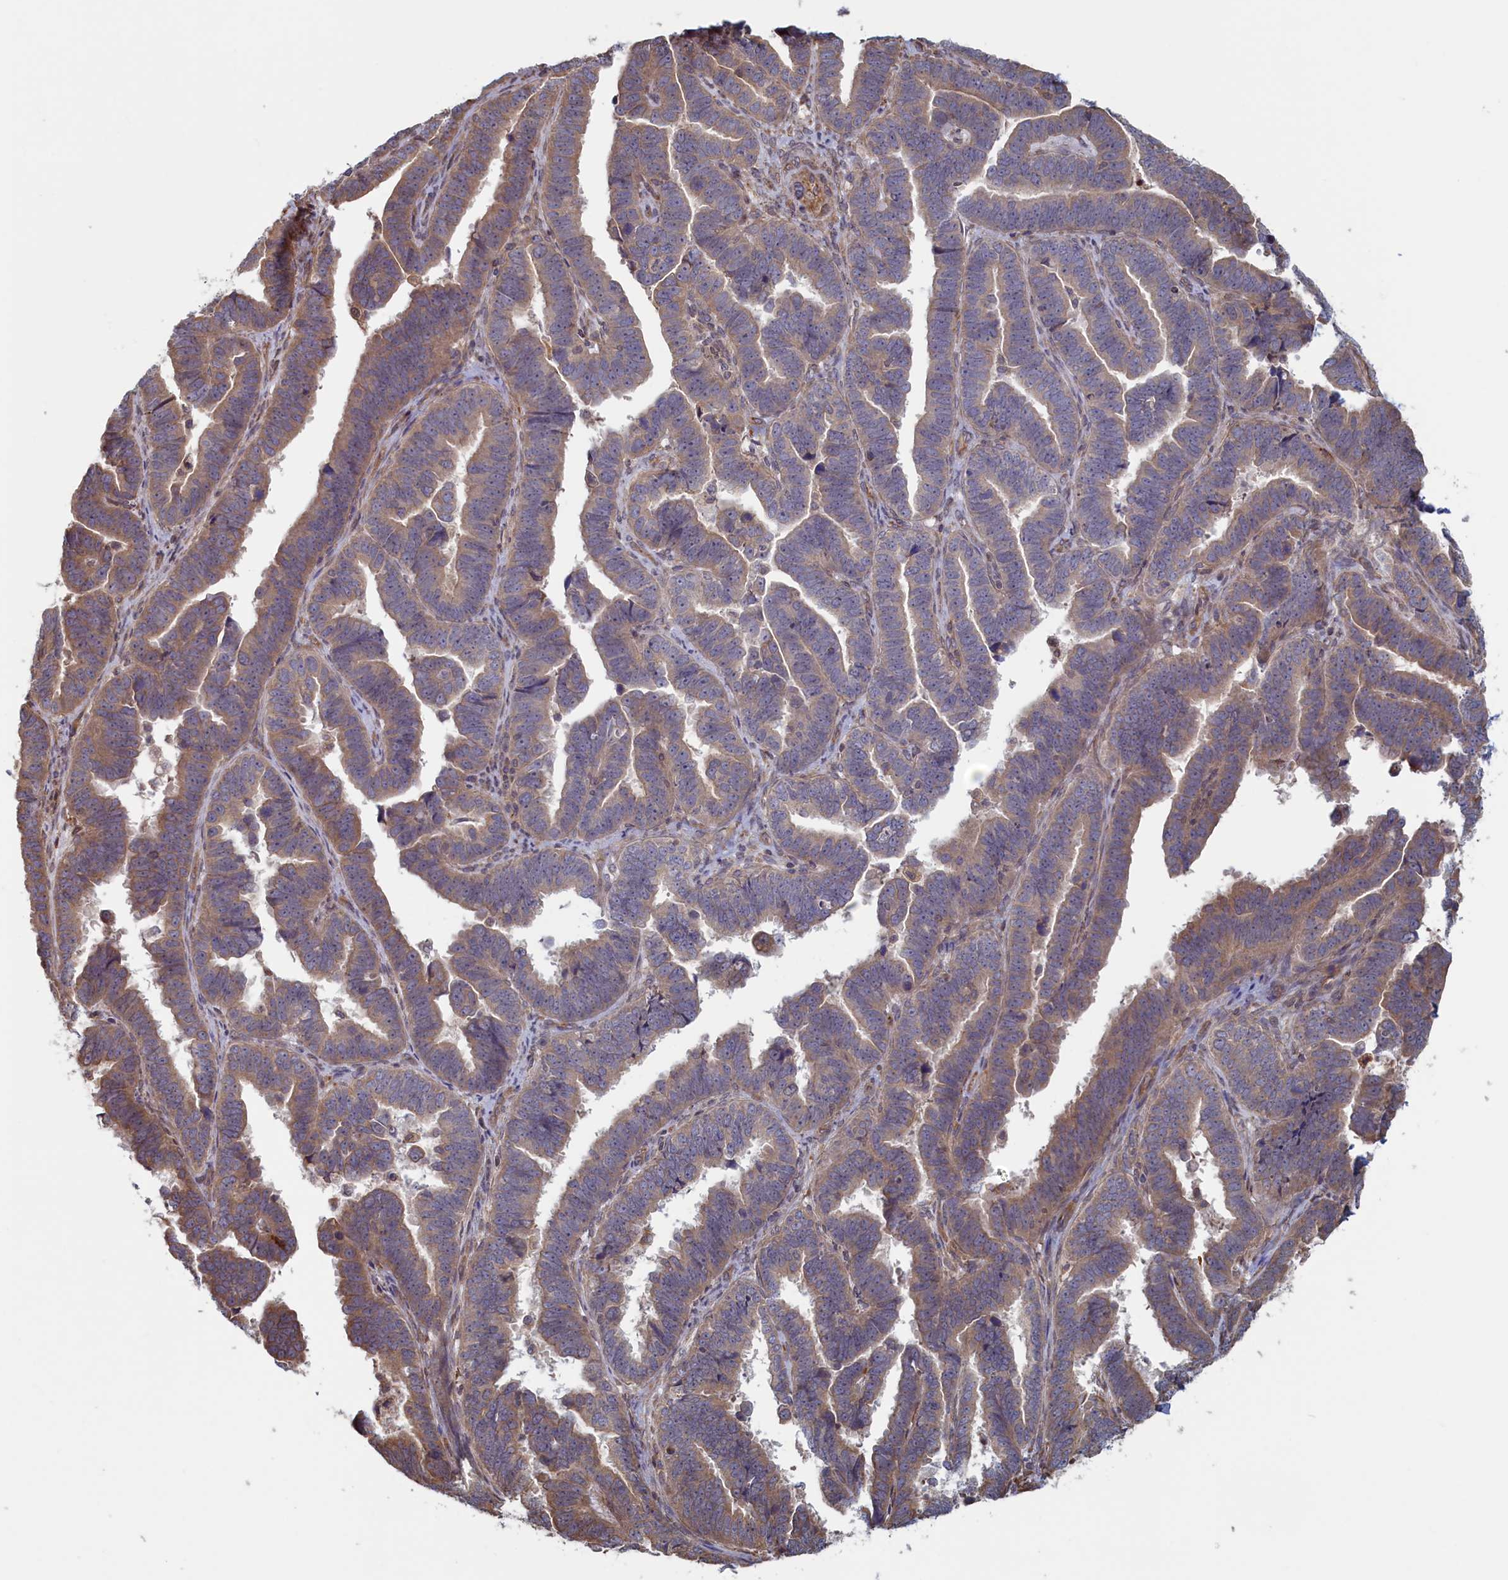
{"staining": {"intensity": "moderate", "quantity": "25%-75%", "location": "cytoplasmic/membranous"}, "tissue": "endometrial cancer", "cell_type": "Tumor cells", "image_type": "cancer", "snomed": [{"axis": "morphology", "description": "Adenocarcinoma, NOS"}, {"axis": "topography", "description": "Endometrium"}], "caption": "Immunohistochemical staining of human endometrial adenocarcinoma shows moderate cytoplasmic/membranous protein expression in approximately 25%-75% of tumor cells. (brown staining indicates protein expression, while blue staining denotes nuclei).", "gene": "RILPL1", "patient": {"sex": "female", "age": 75}}